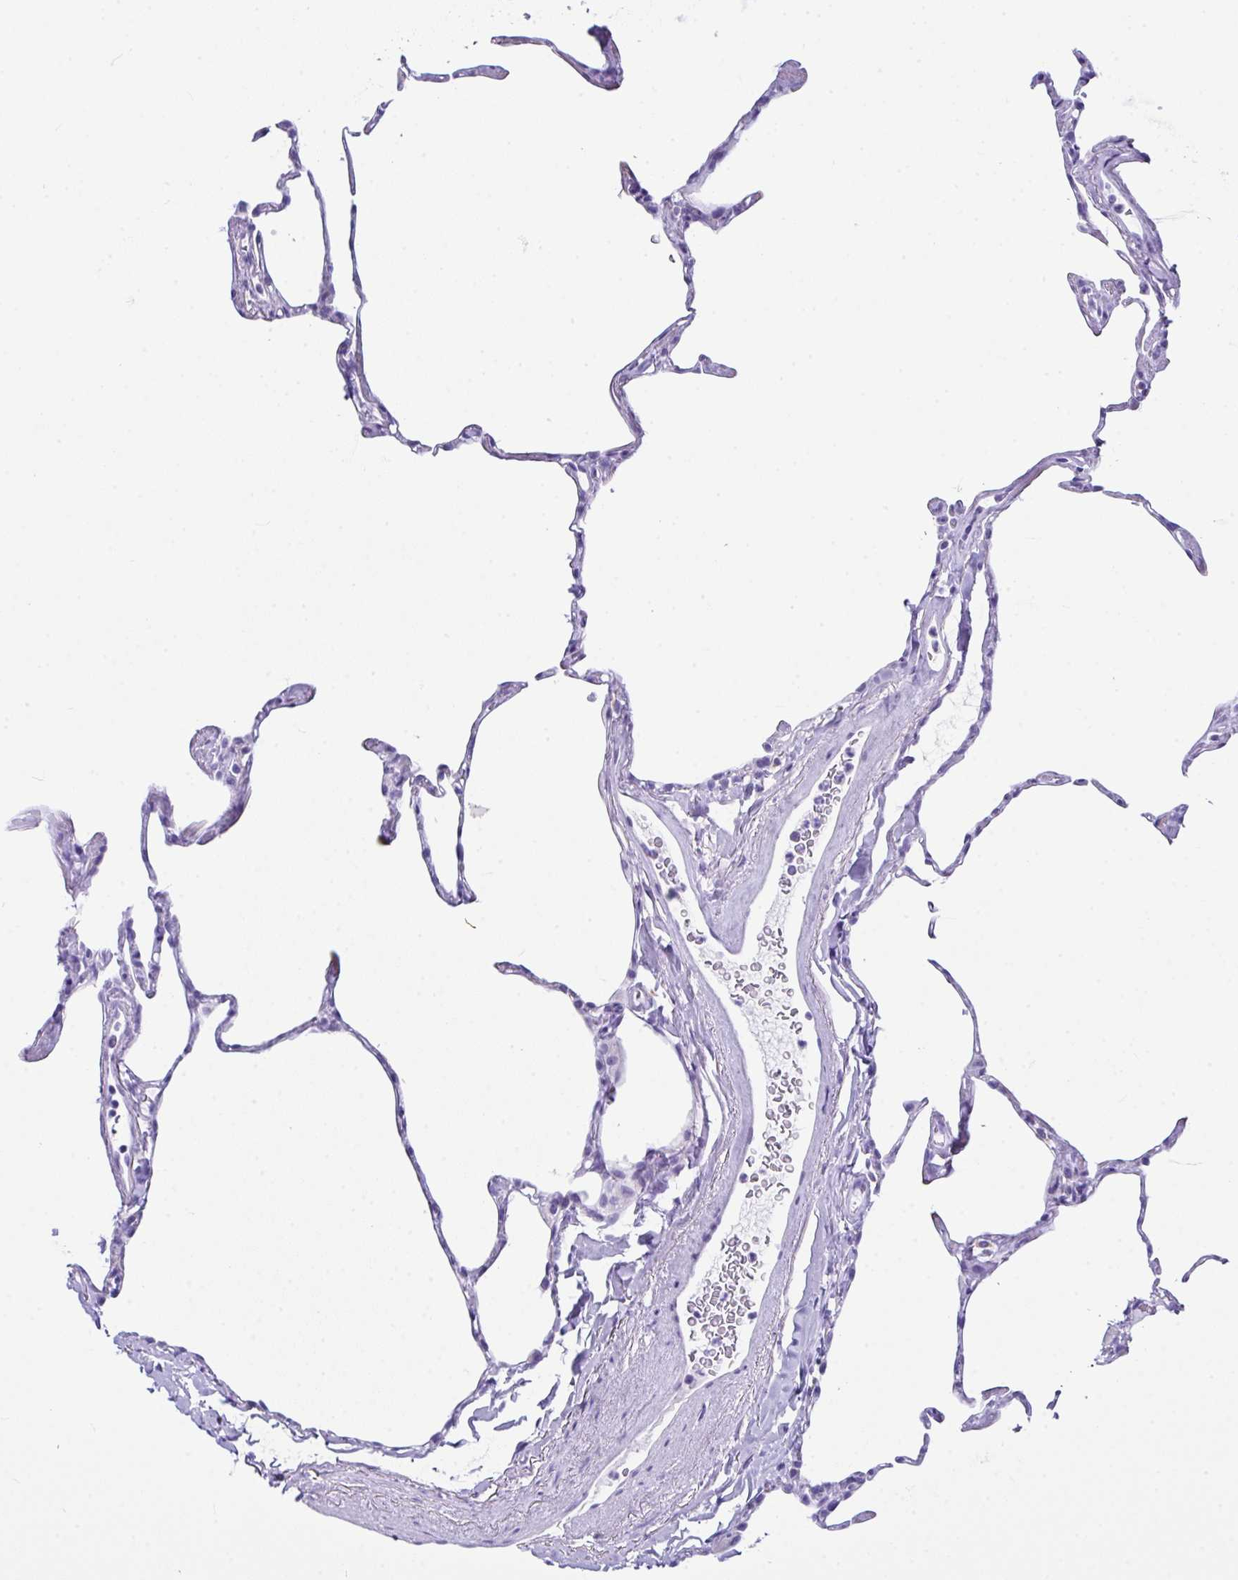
{"staining": {"intensity": "negative", "quantity": "none", "location": "none"}, "tissue": "lung", "cell_type": "Alveolar cells", "image_type": "normal", "snomed": [{"axis": "morphology", "description": "Normal tissue, NOS"}, {"axis": "topography", "description": "Lung"}], "caption": "Lung was stained to show a protein in brown. There is no significant positivity in alveolar cells. (Stains: DAB (3,3'-diaminobenzidine) immunohistochemistry (IHC) with hematoxylin counter stain, Microscopy: brightfield microscopy at high magnification).", "gene": "LGALS4", "patient": {"sex": "male", "age": 65}}